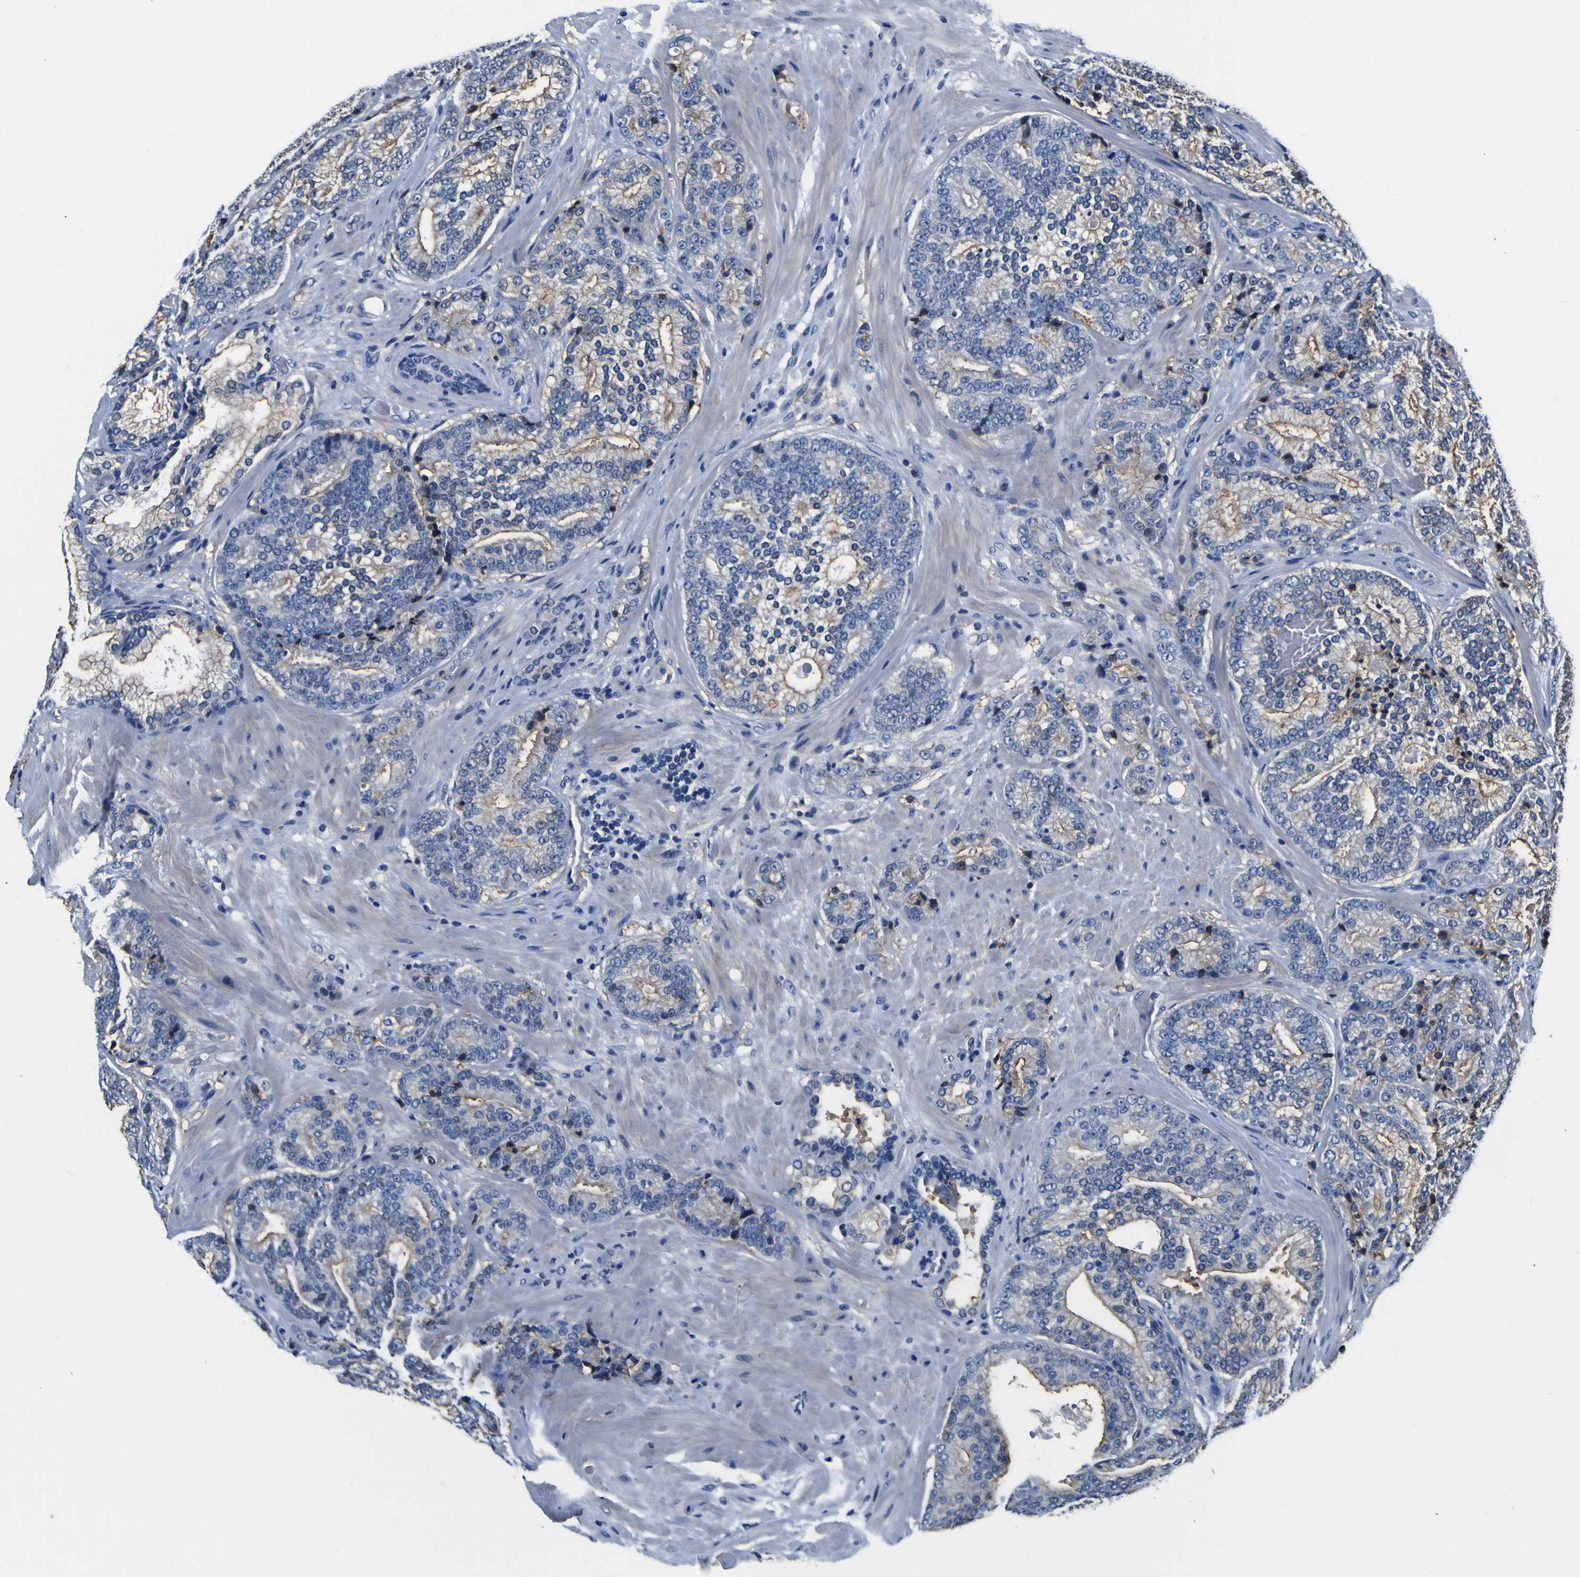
{"staining": {"intensity": "moderate", "quantity": "25%-75%", "location": "cytoplasmic/membranous"}, "tissue": "prostate cancer", "cell_type": "Tumor cells", "image_type": "cancer", "snomed": [{"axis": "morphology", "description": "Adenocarcinoma, High grade"}, {"axis": "topography", "description": "Prostate"}], "caption": "A photomicrograph of high-grade adenocarcinoma (prostate) stained for a protein shows moderate cytoplasmic/membranous brown staining in tumor cells. (Stains: DAB (3,3'-diaminobenzidine) in brown, nuclei in blue, Microscopy: brightfield microscopy at high magnification).", "gene": "PXDN", "patient": {"sex": "male", "age": 61}}